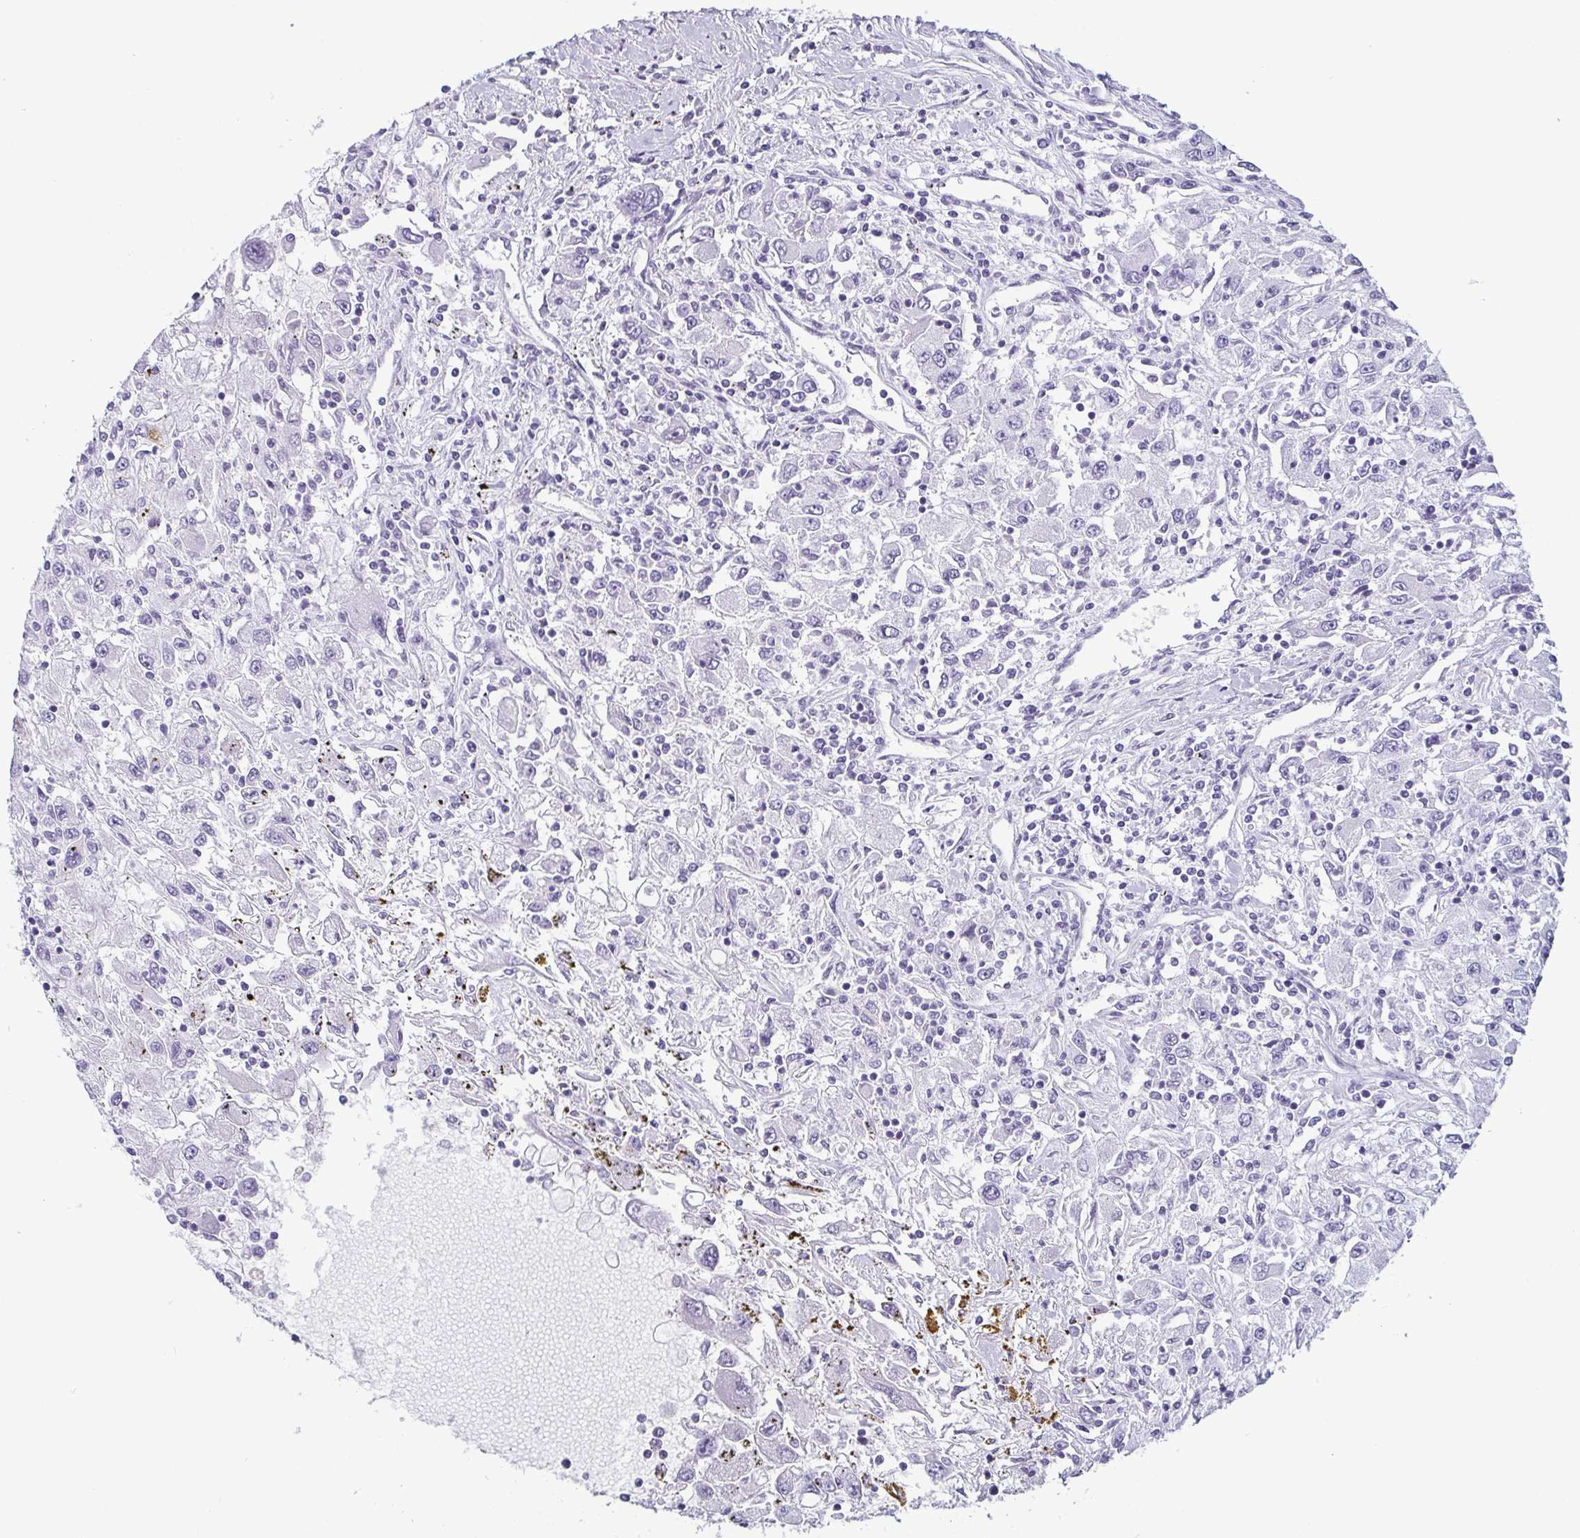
{"staining": {"intensity": "negative", "quantity": "none", "location": "none"}, "tissue": "renal cancer", "cell_type": "Tumor cells", "image_type": "cancer", "snomed": [{"axis": "morphology", "description": "Adenocarcinoma, NOS"}, {"axis": "topography", "description": "Kidney"}], "caption": "This is an immunohistochemistry photomicrograph of renal cancer (adenocarcinoma). There is no positivity in tumor cells.", "gene": "KRT78", "patient": {"sex": "female", "age": 67}}